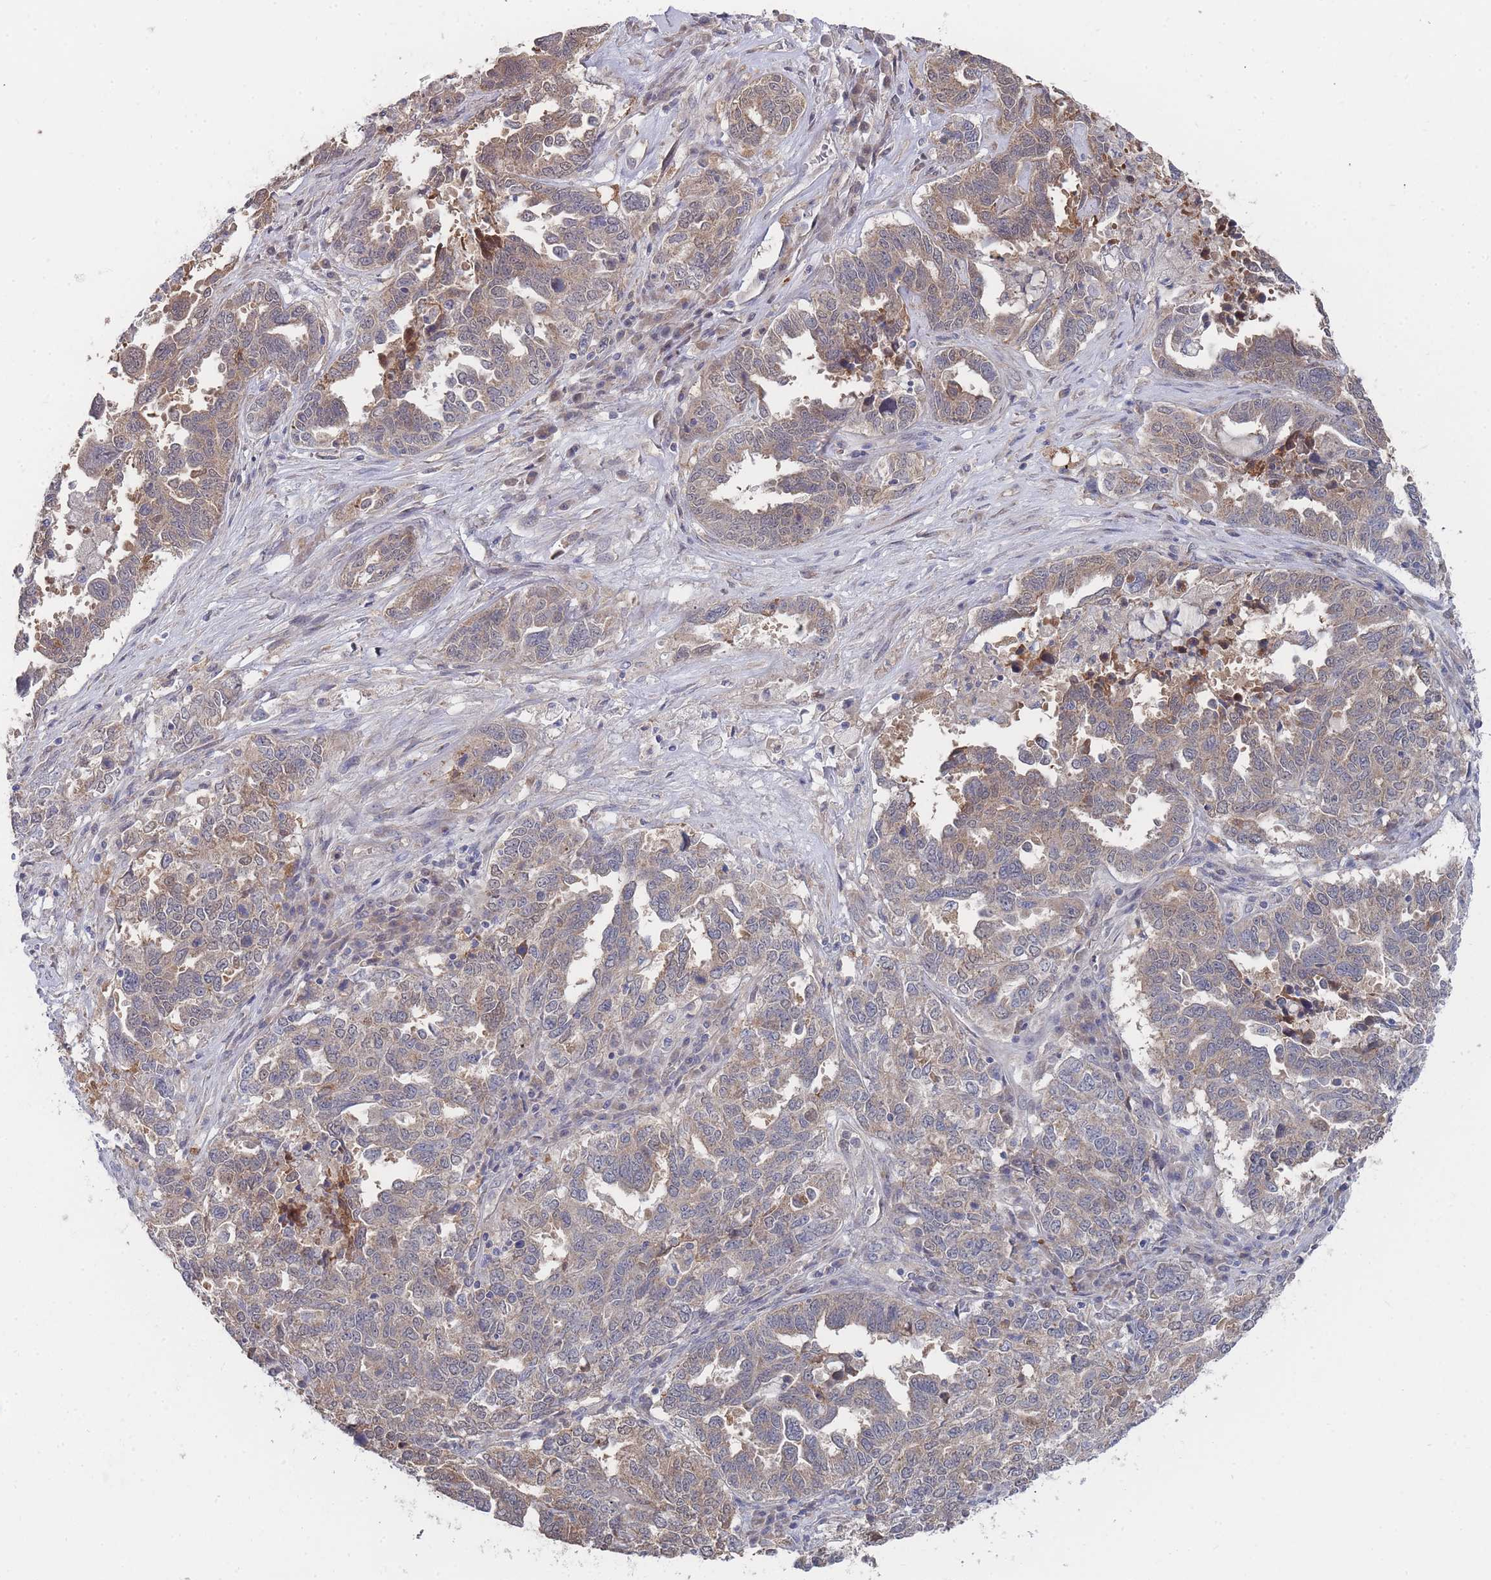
{"staining": {"intensity": "moderate", "quantity": "25%-75%", "location": "cytoplasmic/membranous"}, "tissue": "ovarian cancer", "cell_type": "Tumor cells", "image_type": "cancer", "snomed": [{"axis": "morphology", "description": "Carcinoma, endometroid"}, {"axis": "topography", "description": "Ovary"}], "caption": "DAB immunohistochemical staining of ovarian endometroid carcinoma shows moderate cytoplasmic/membranous protein expression in approximately 25%-75% of tumor cells.", "gene": "NUB1", "patient": {"sex": "female", "age": 62}}